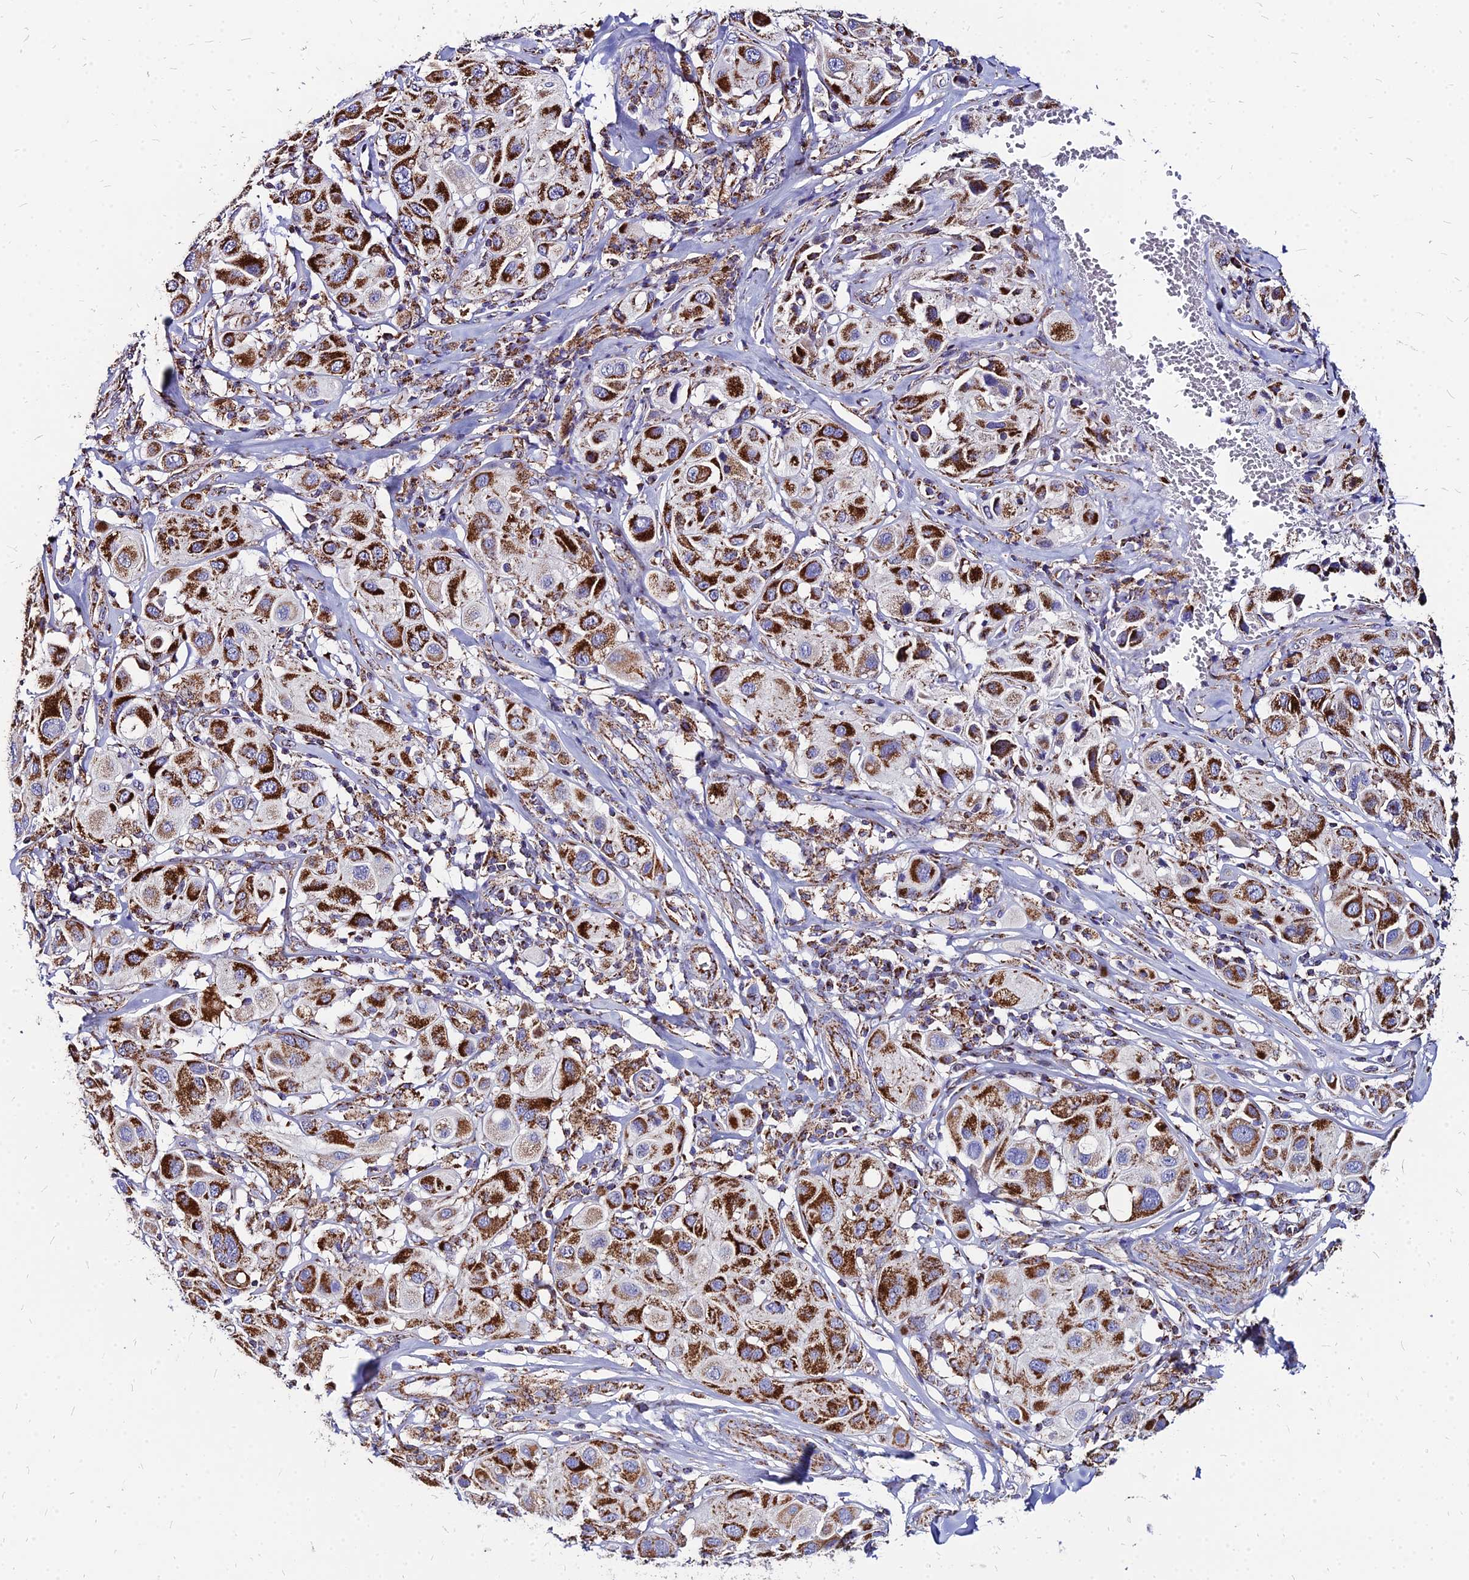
{"staining": {"intensity": "strong", "quantity": ">75%", "location": "cytoplasmic/membranous"}, "tissue": "melanoma", "cell_type": "Tumor cells", "image_type": "cancer", "snomed": [{"axis": "morphology", "description": "Malignant melanoma, Metastatic site"}, {"axis": "topography", "description": "Skin"}], "caption": "A histopathology image of human melanoma stained for a protein exhibits strong cytoplasmic/membranous brown staining in tumor cells.", "gene": "DLD", "patient": {"sex": "male", "age": 41}}